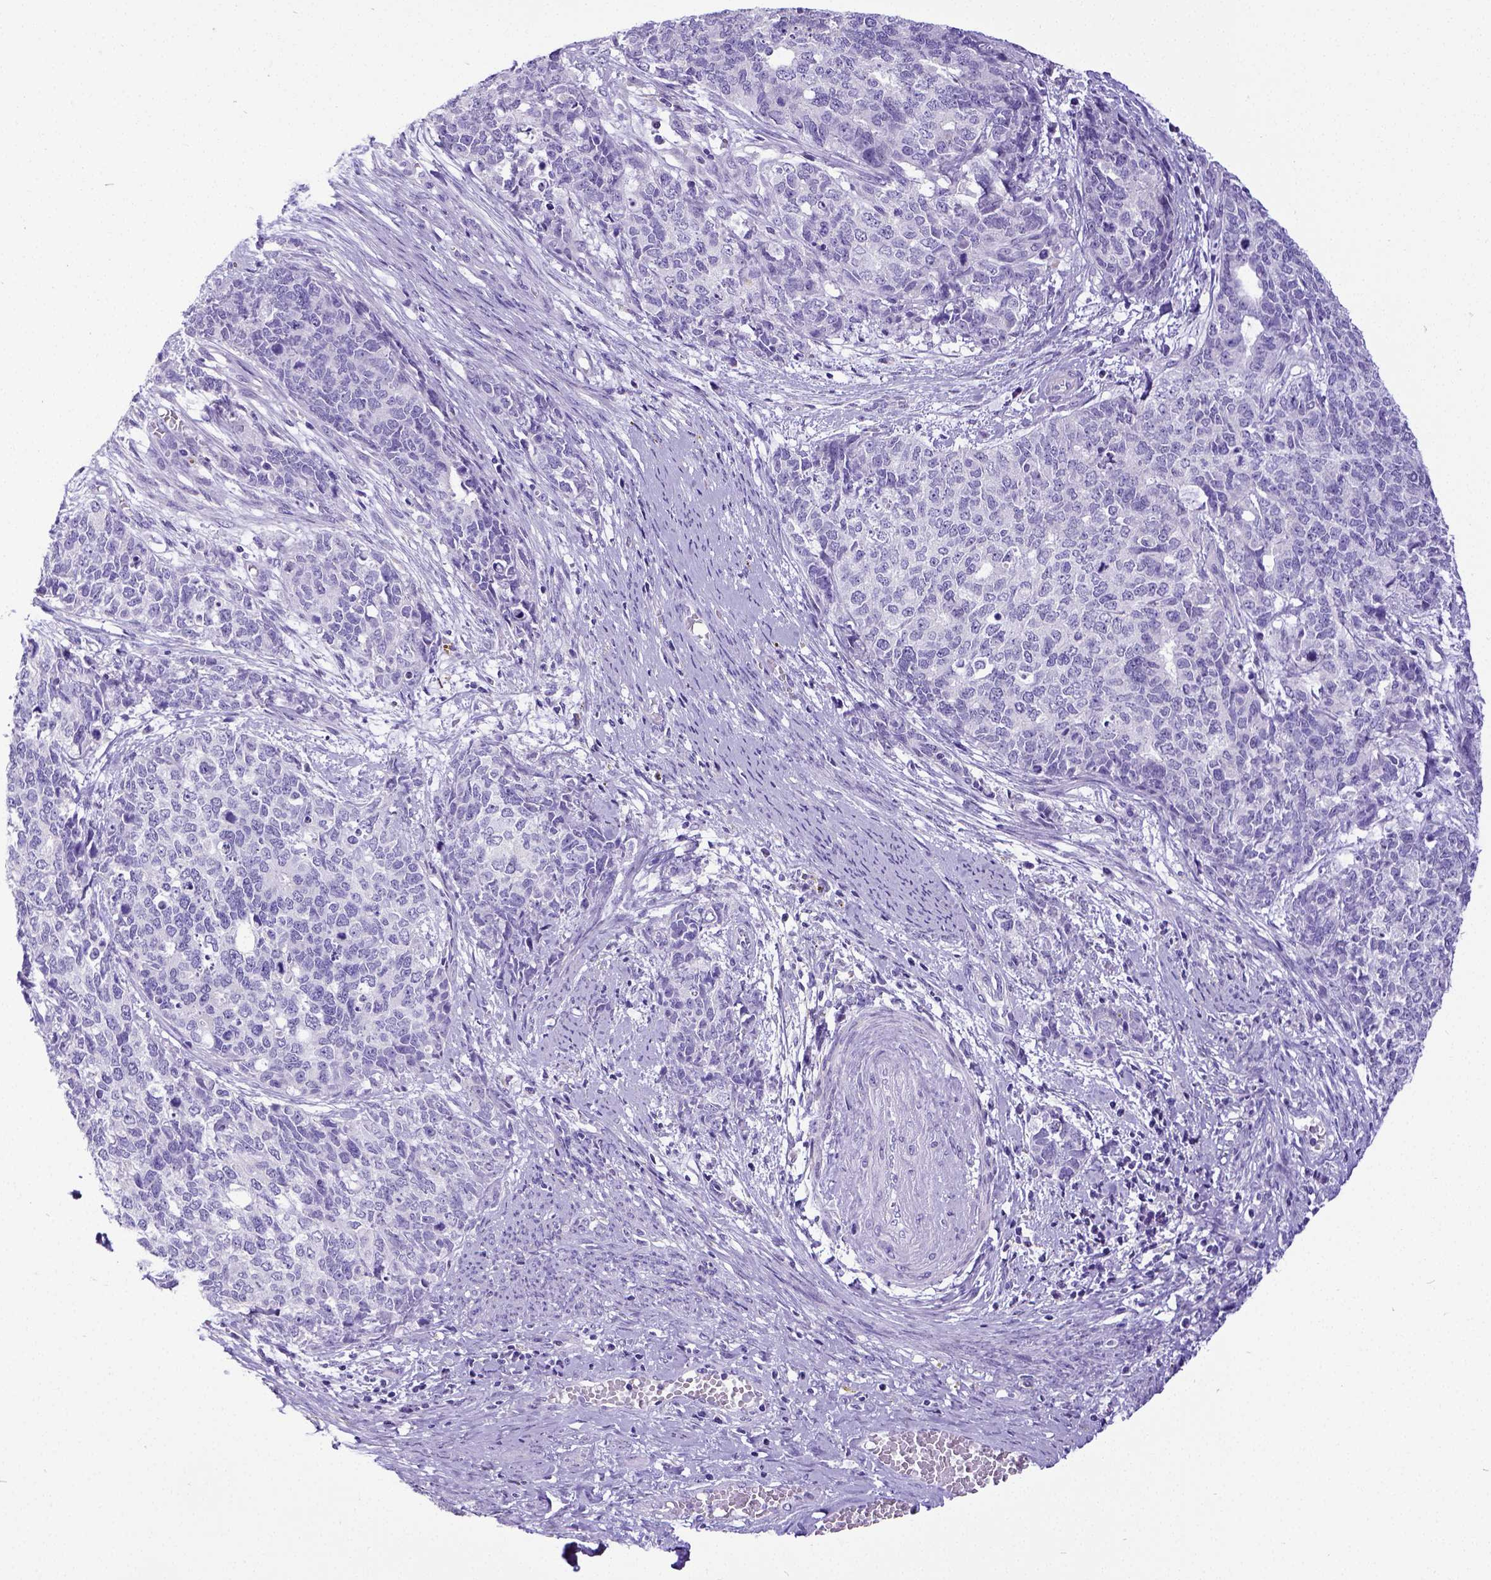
{"staining": {"intensity": "negative", "quantity": "none", "location": "none"}, "tissue": "cervical cancer", "cell_type": "Tumor cells", "image_type": "cancer", "snomed": [{"axis": "morphology", "description": "Squamous cell carcinoma, NOS"}, {"axis": "topography", "description": "Cervix"}], "caption": "This is a histopathology image of IHC staining of squamous cell carcinoma (cervical), which shows no staining in tumor cells.", "gene": "SATB2", "patient": {"sex": "female", "age": 63}}